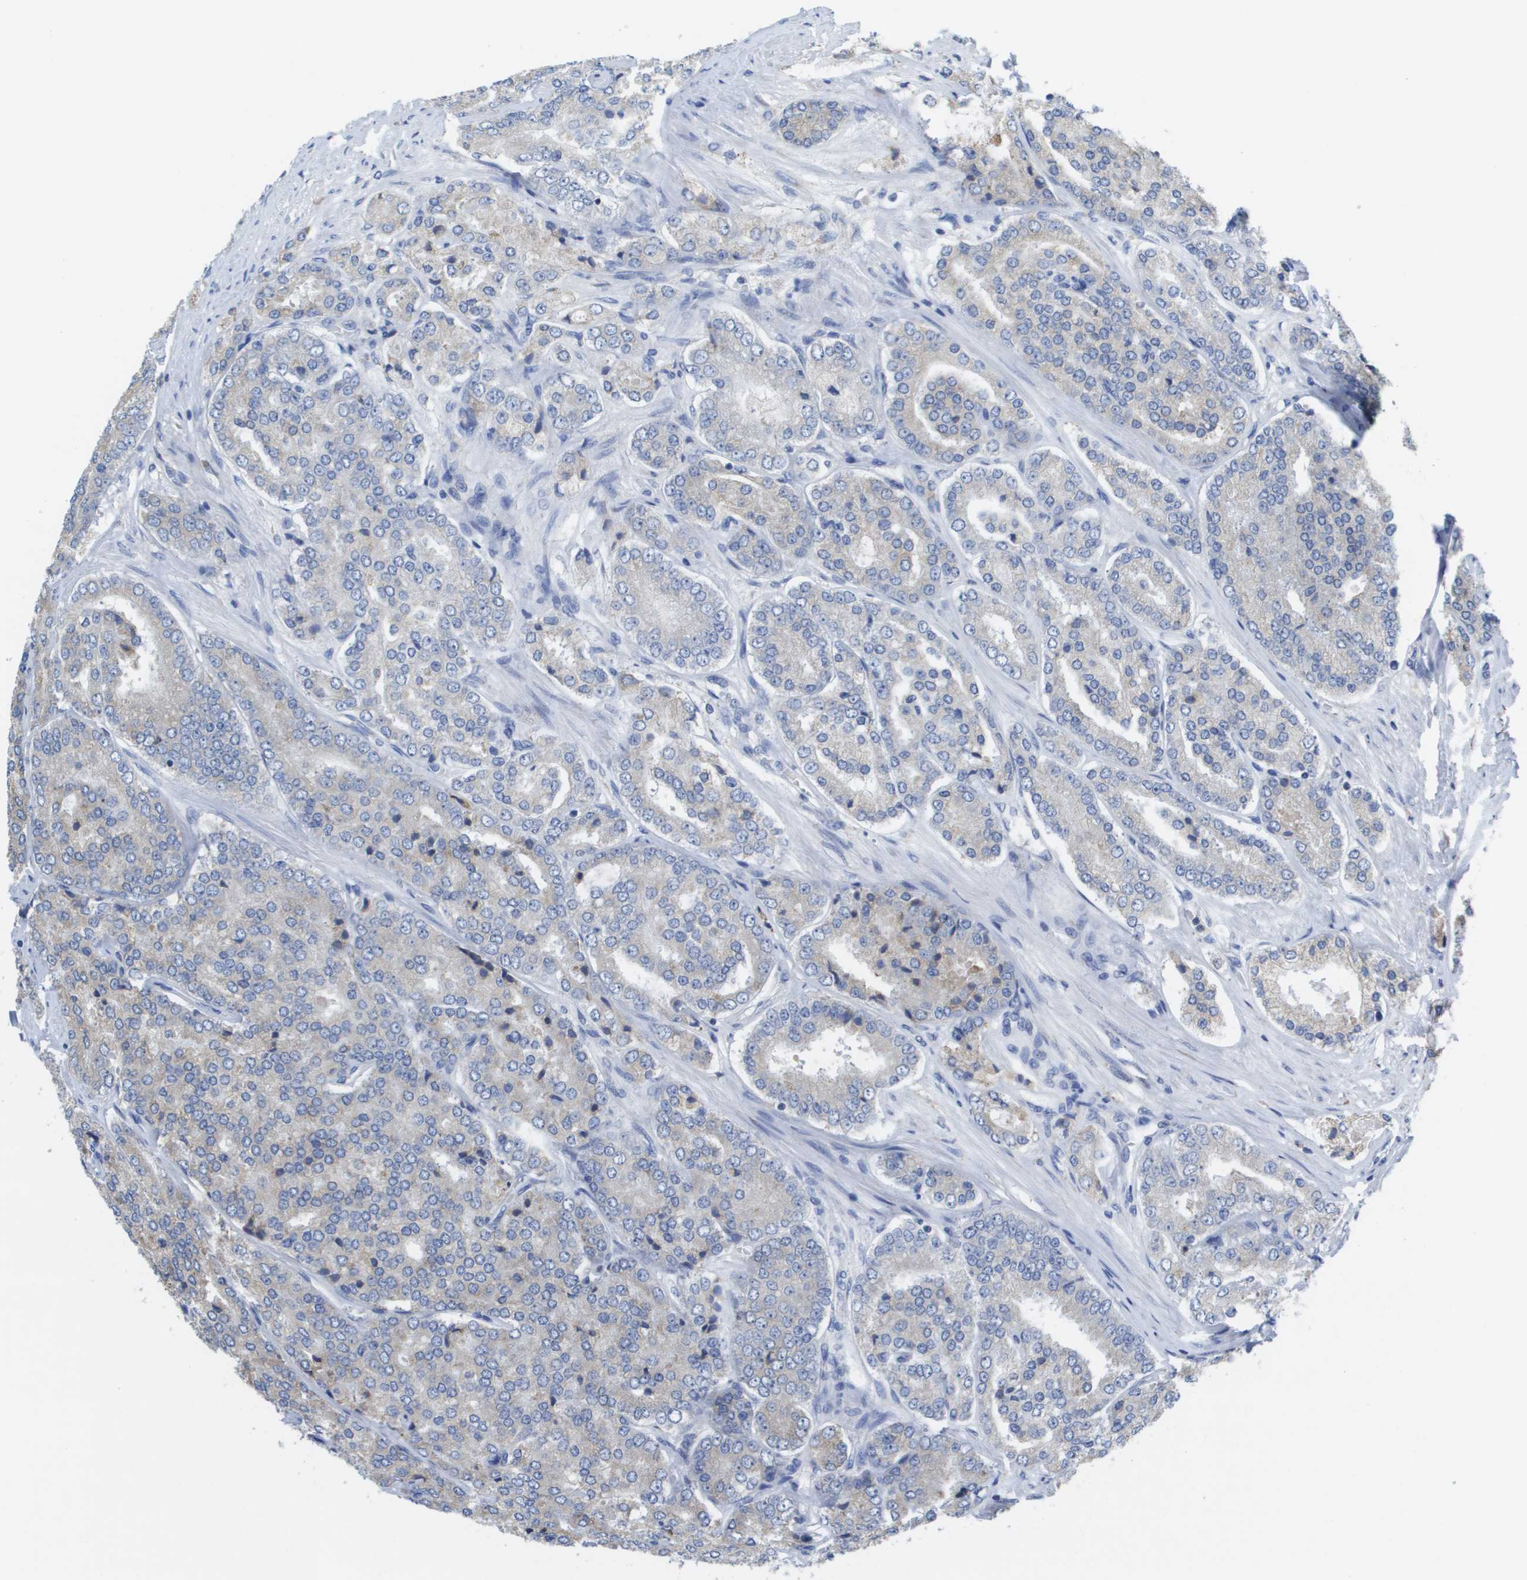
{"staining": {"intensity": "negative", "quantity": "none", "location": "none"}, "tissue": "prostate cancer", "cell_type": "Tumor cells", "image_type": "cancer", "snomed": [{"axis": "morphology", "description": "Adenocarcinoma, High grade"}, {"axis": "topography", "description": "Prostate"}], "caption": "Prostate adenocarcinoma (high-grade) was stained to show a protein in brown. There is no significant staining in tumor cells. Nuclei are stained in blue.", "gene": "SDR42E1", "patient": {"sex": "male", "age": 65}}